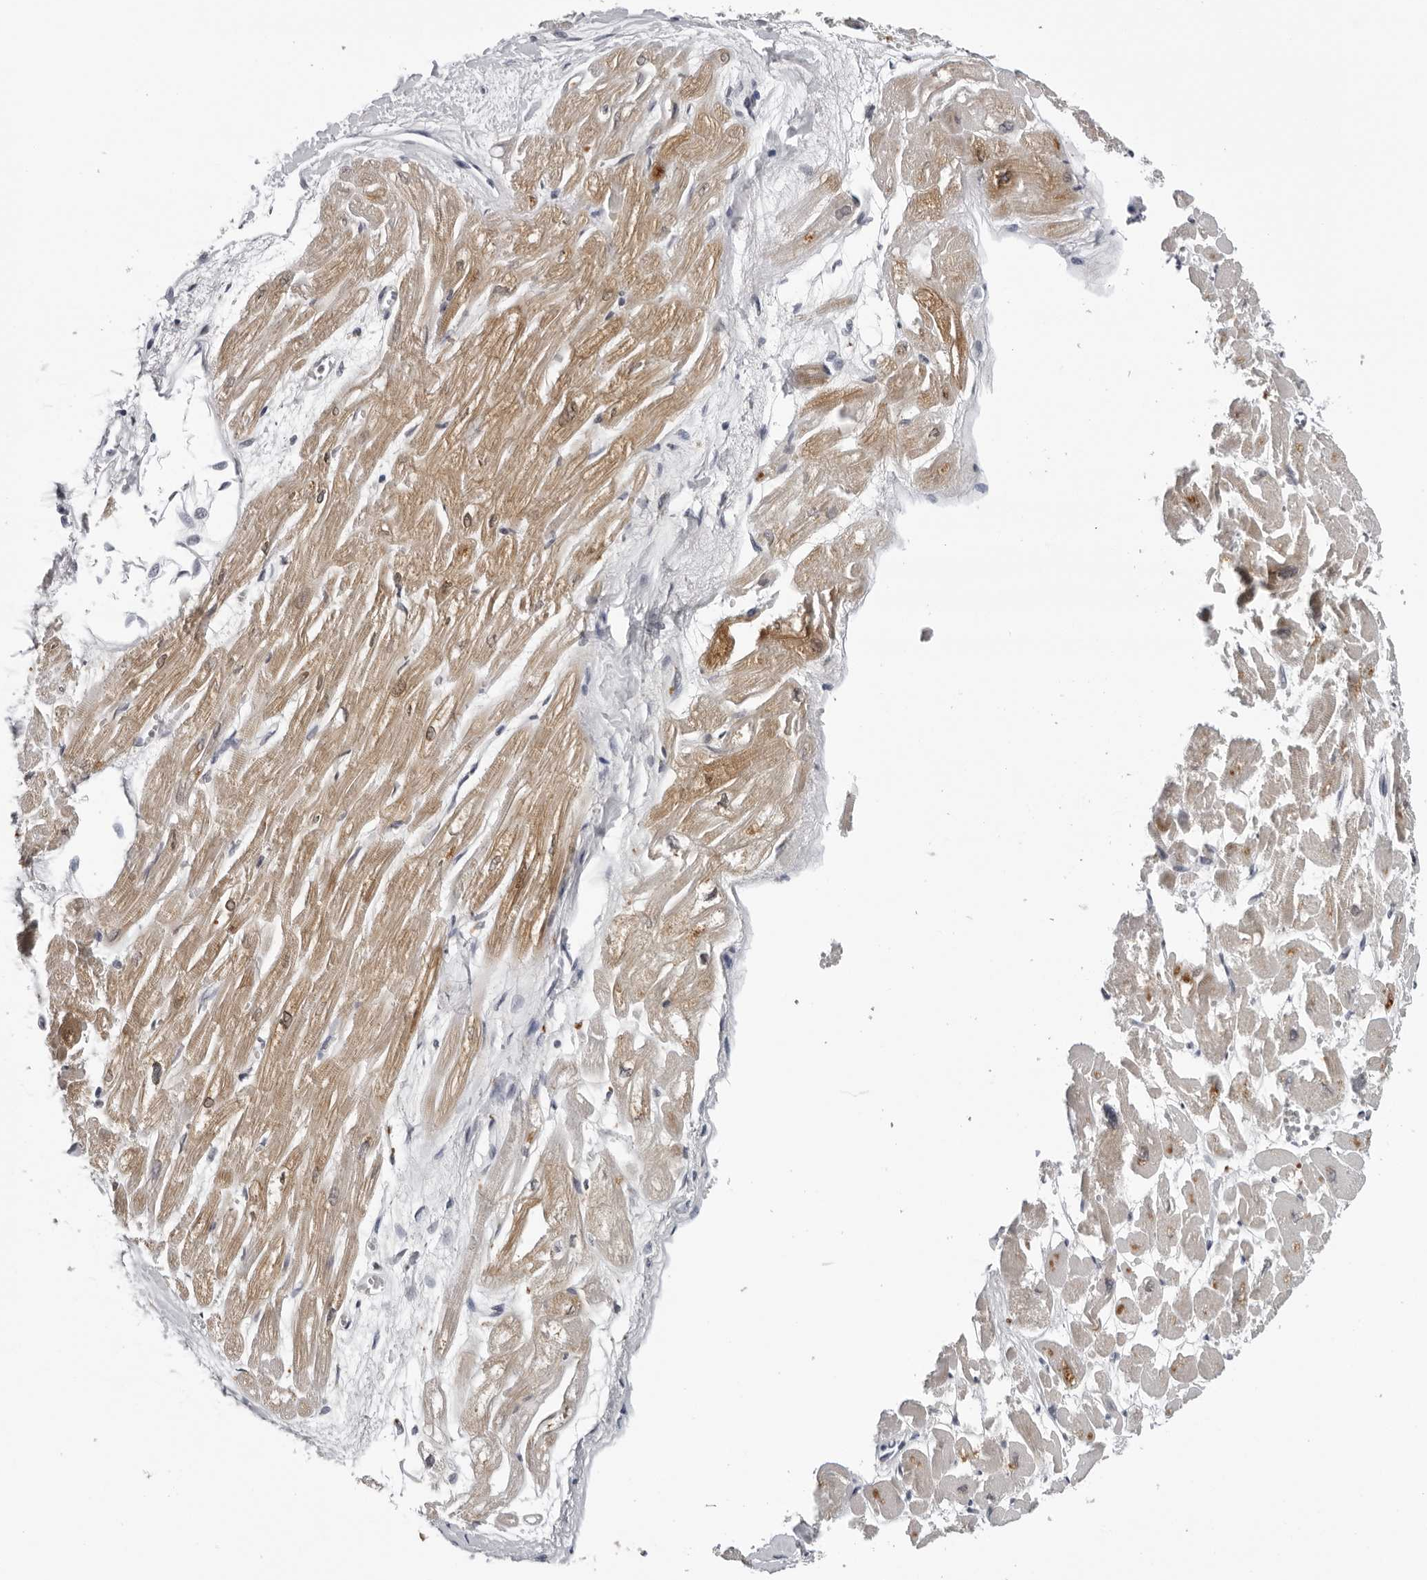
{"staining": {"intensity": "moderate", "quantity": ">75%", "location": "cytoplasmic/membranous"}, "tissue": "heart muscle", "cell_type": "Cardiomyocytes", "image_type": "normal", "snomed": [{"axis": "morphology", "description": "Normal tissue, NOS"}, {"axis": "topography", "description": "Heart"}], "caption": "Unremarkable heart muscle was stained to show a protein in brown. There is medium levels of moderate cytoplasmic/membranous positivity in about >75% of cardiomyocytes.", "gene": "CPT2", "patient": {"sex": "male", "age": 54}}